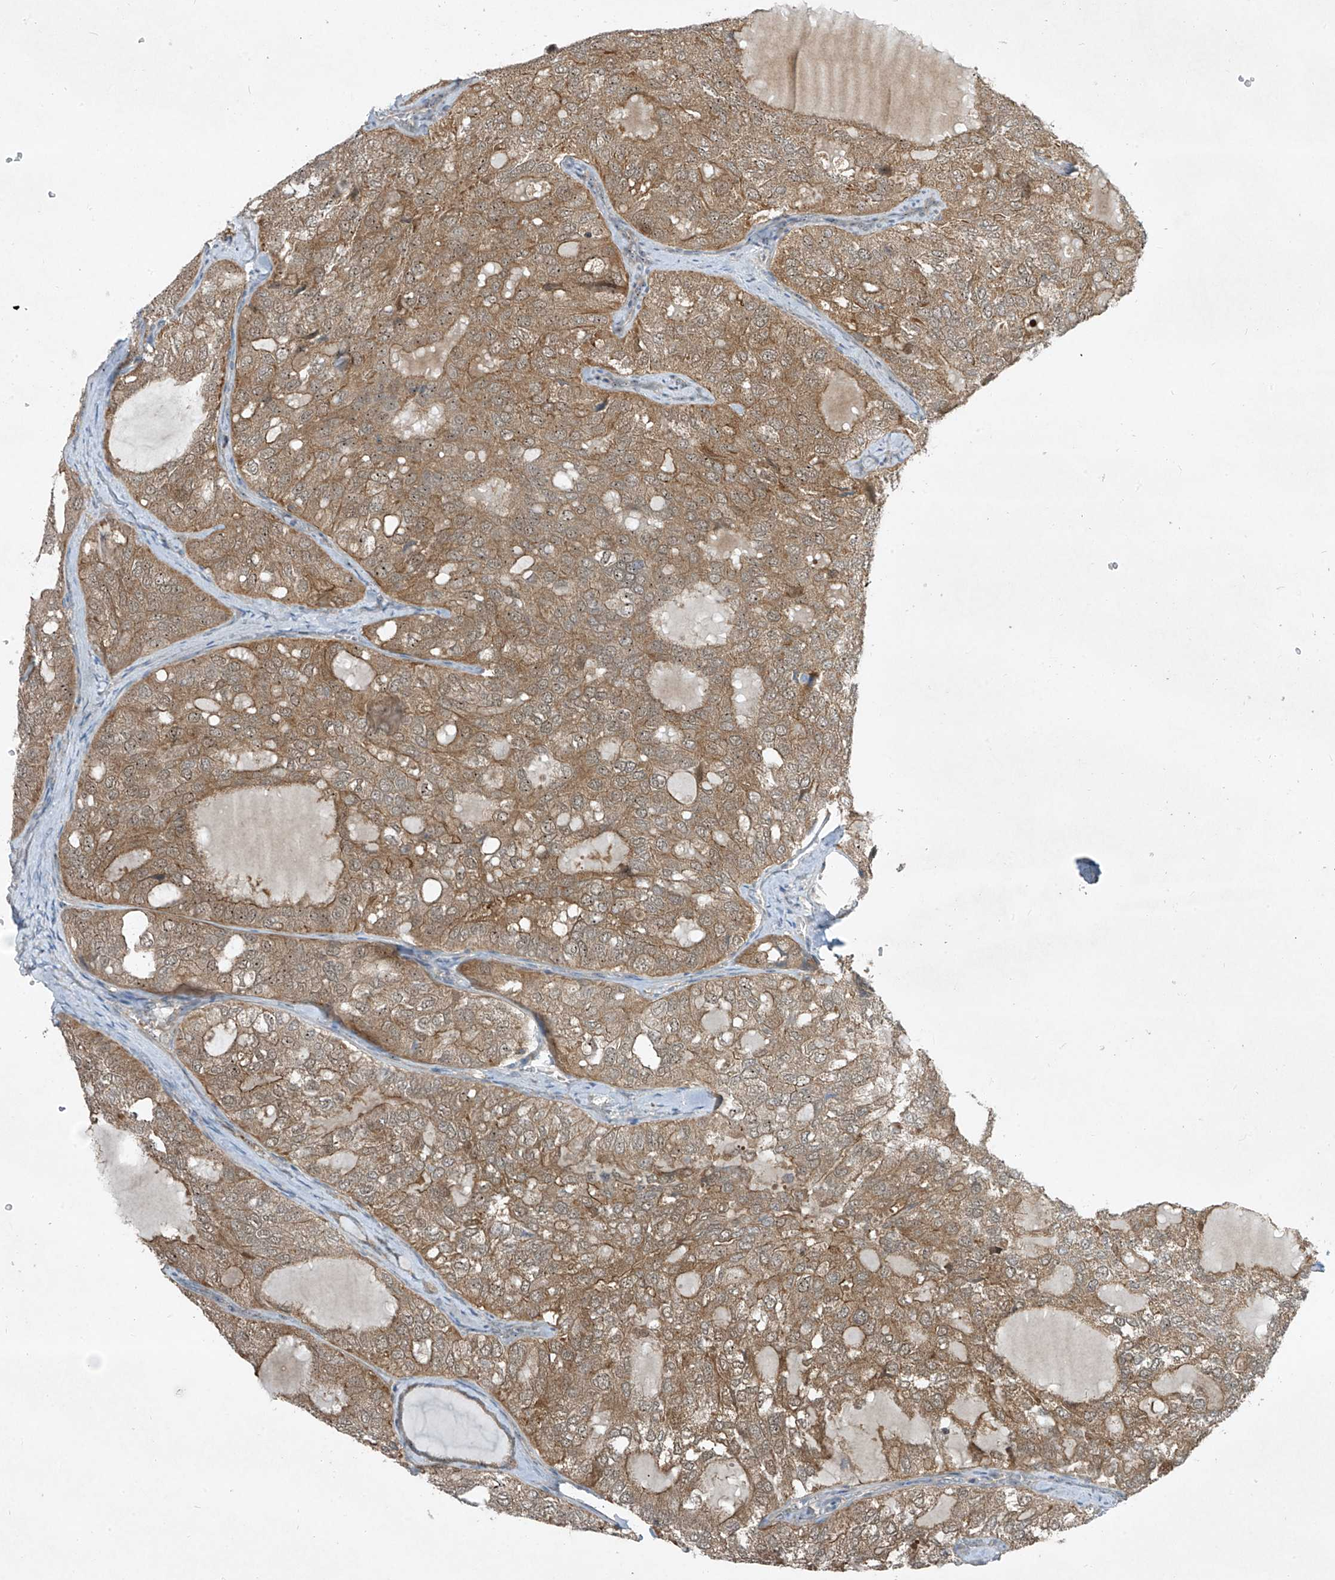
{"staining": {"intensity": "moderate", "quantity": ">75%", "location": "cytoplasmic/membranous,nuclear"}, "tissue": "thyroid cancer", "cell_type": "Tumor cells", "image_type": "cancer", "snomed": [{"axis": "morphology", "description": "Follicular adenoma carcinoma, NOS"}, {"axis": "topography", "description": "Thyroid gland"}], "caption": "Thyroid follicular adenoma carcinoma stained for a protein displays moderate cytoplasmic/membranous and nuclear positivity in tumor cells.", "gene": "PPCS", "patient": {"sex": "male", "age": 75}}